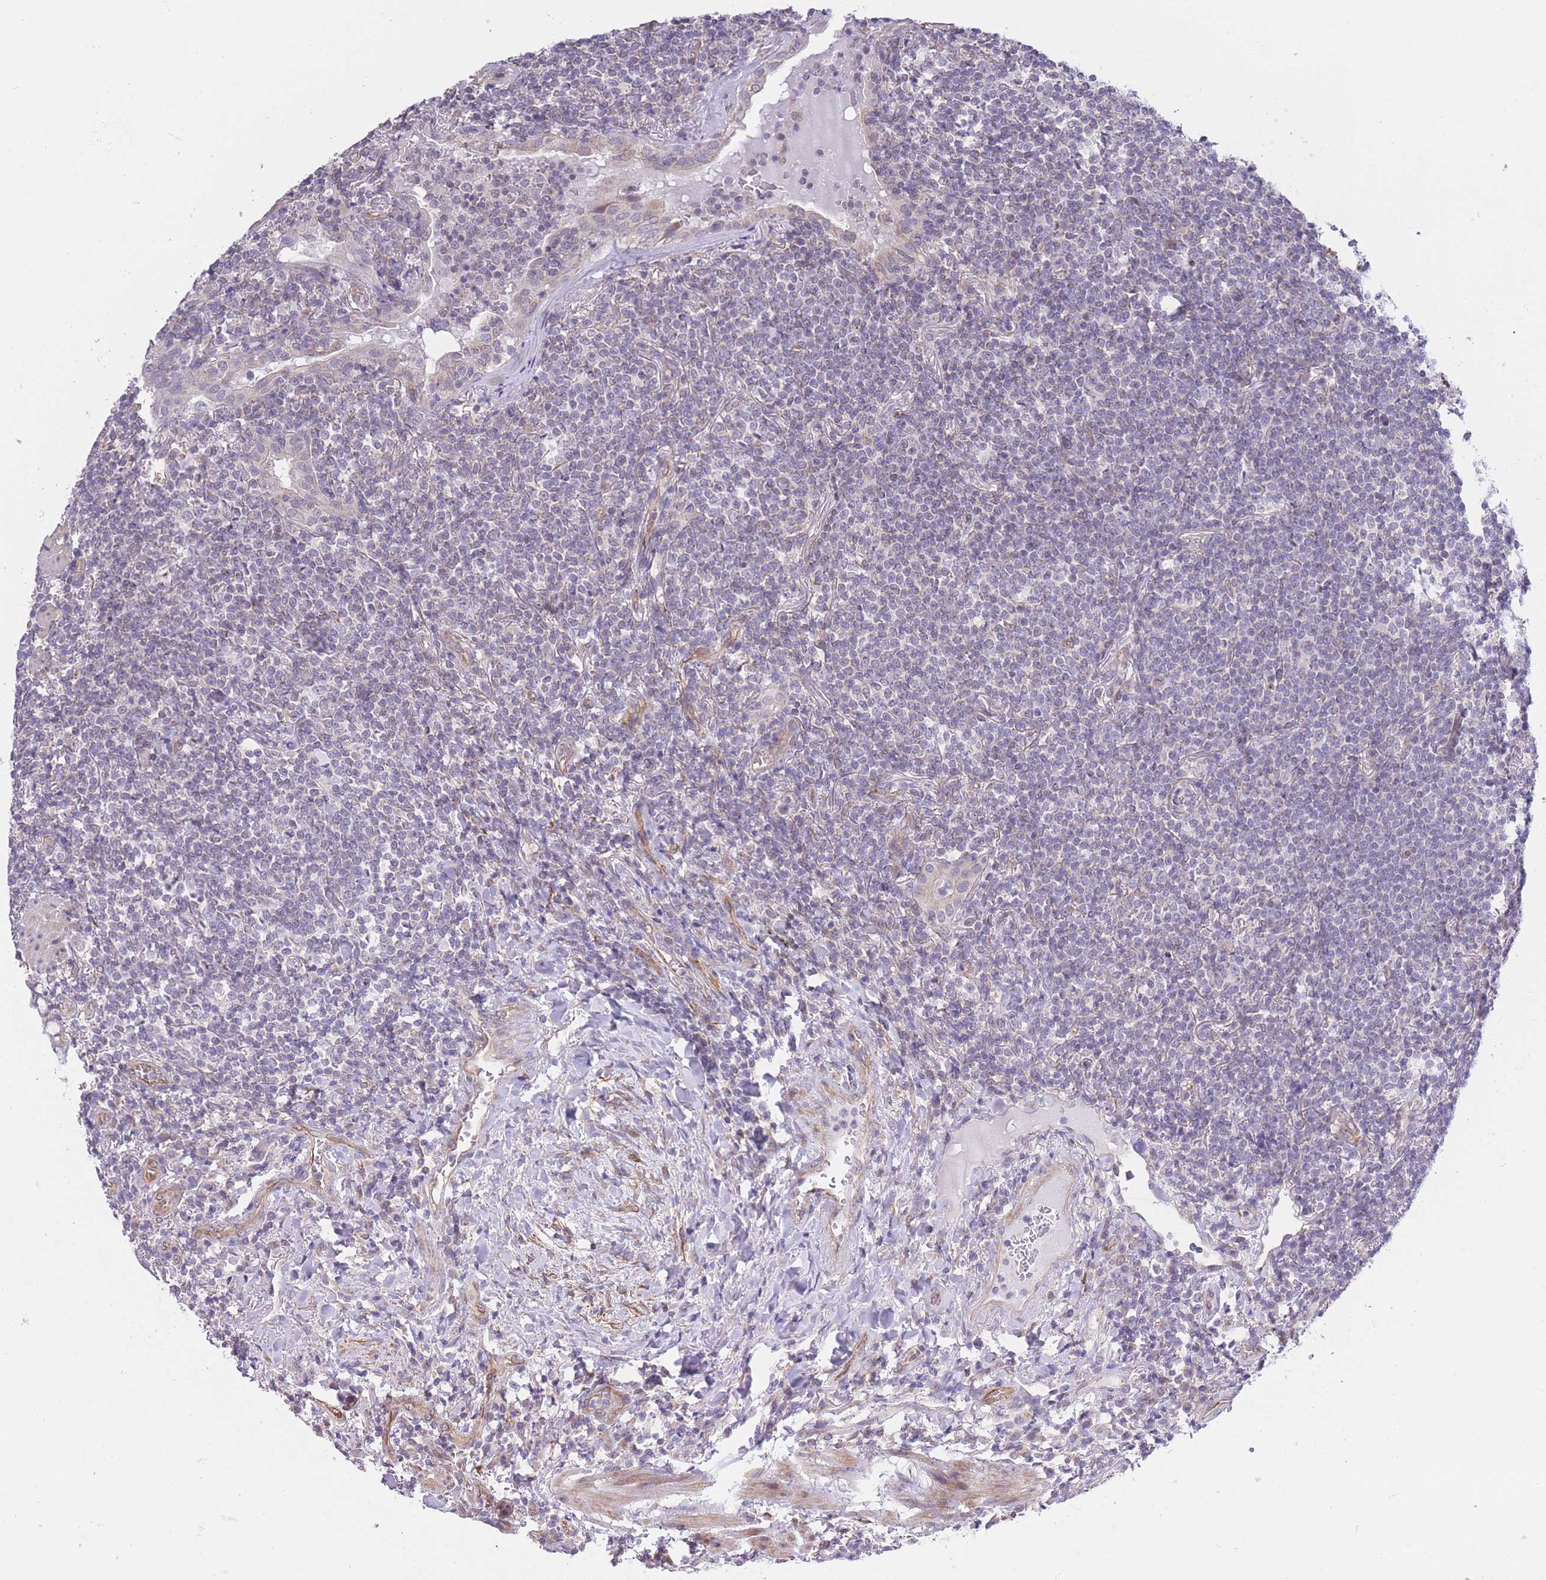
{"staining": {"intensity": "negative", "quantity": "none", "location": "none"}, "tissue": "lymphoma", "cell_type": "Tumor cells", "image_type": "cancer", "snomed": [{"axis": "morphology", "description": "Malignant lymphoma, non-Hodgkin's type, Low grade"}, {"axis": "topography", "description": "Lung"}], "caption": "Immunohistochemistry (IHC) photomicrograph of malignant lymphoma, non-Hodgkin's type (low-grade) stained for a protein (brown), which exhibits no staining in tumor cells. (Immunohistochemistry (IHC), brightfield microscopy, high magnification).", "gene": "CTBP1", "patient": {"sex": "female", "age": 71}}